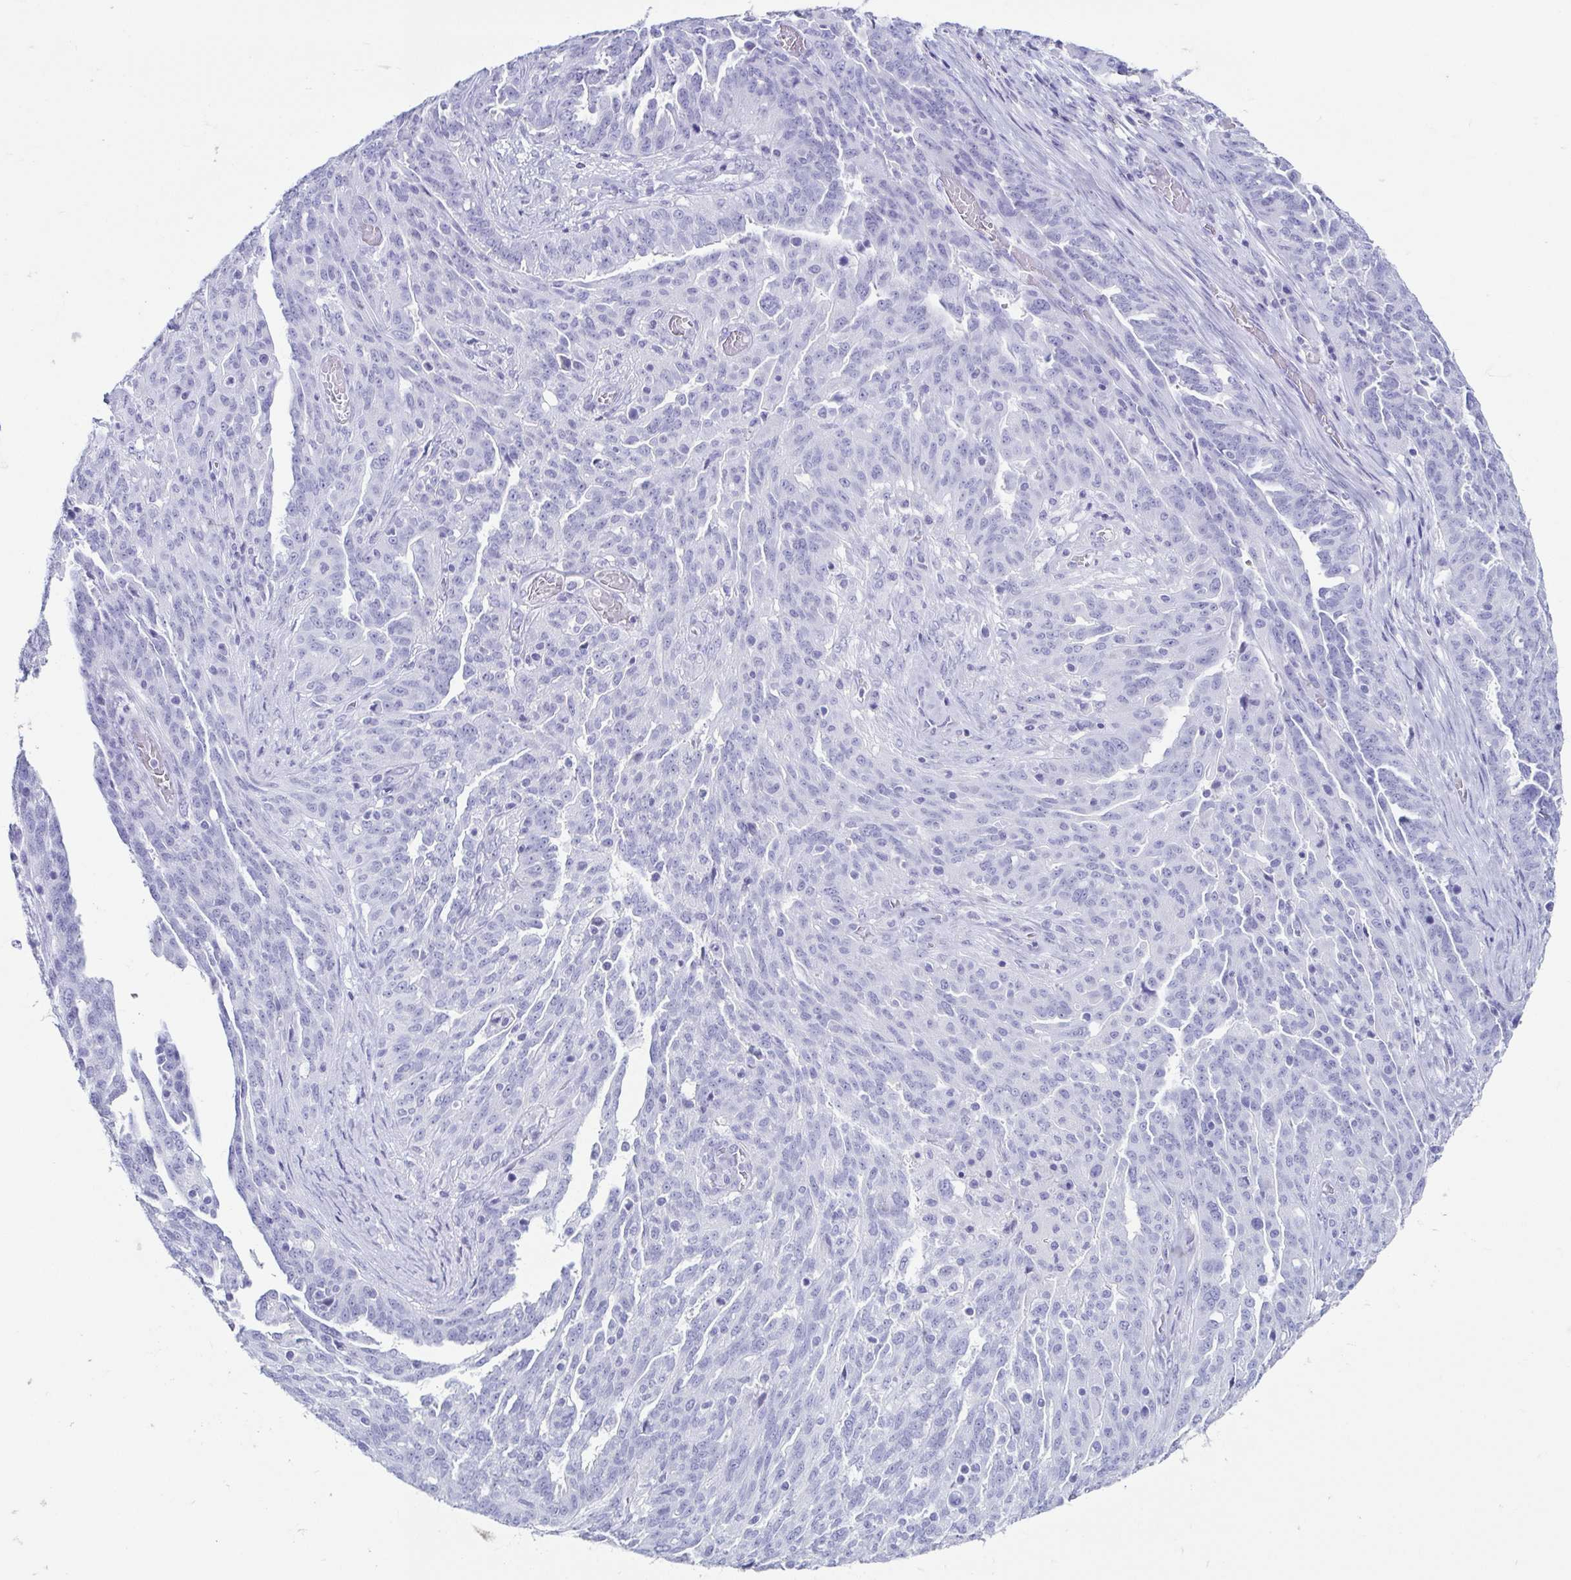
{"staining": {"intensity": "negative", "quantity": "none", "location": "none"}, "tissue": "ovarian cancer", "cell_type": "Tumor cells", "image_type": "cancer", "snomed": [{"axis": "morphology", "description": "Cystadenocarcinoma, serous, NOS"}, {"axis": "topography", "description": "Ovary"}], "caption": "Ovarian cancer stained for a protein using IHC displays no expression tumor cells.", "gene": "CD164L2", "patient": {"sex": "female", "age": 67}}